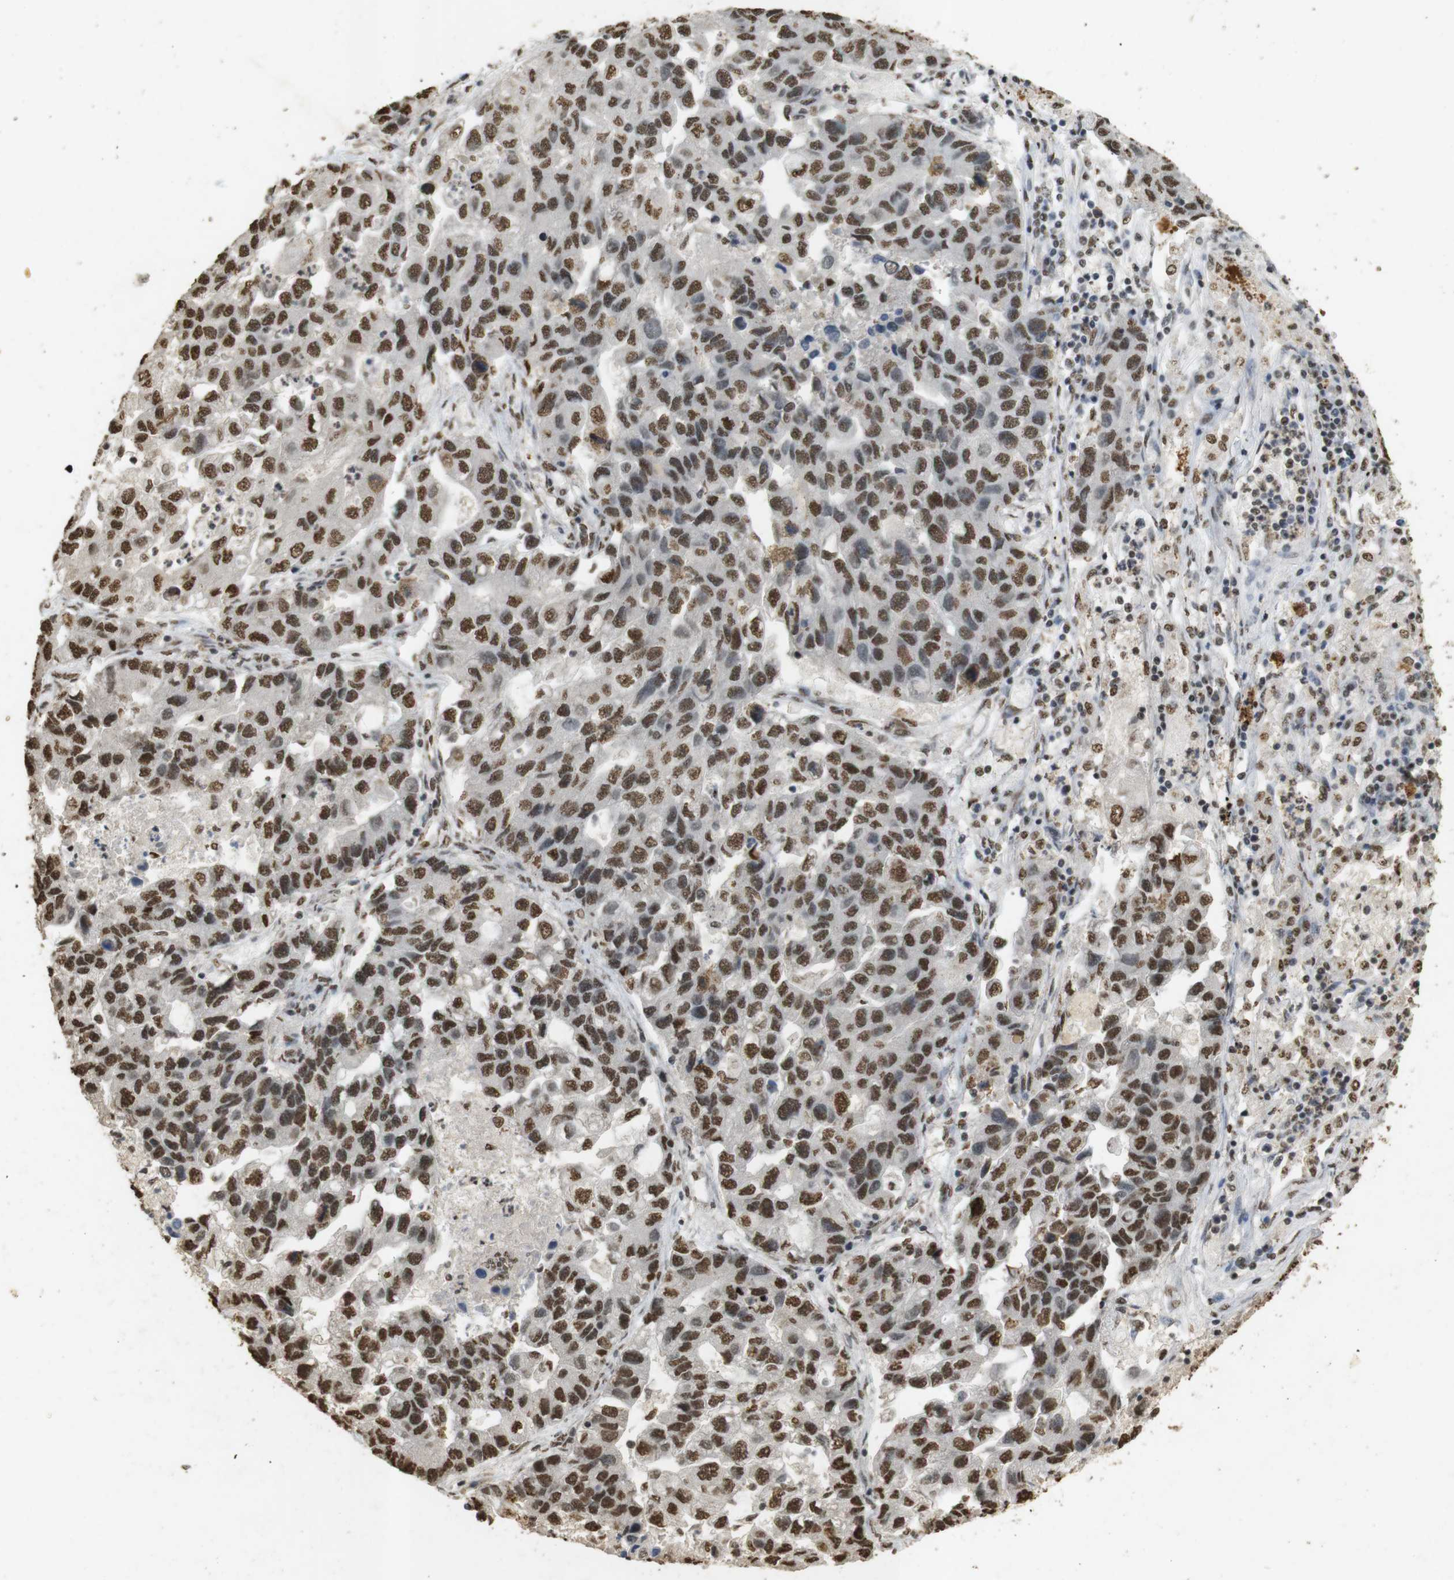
{"staining": {"intensity": "strong", "quantity": ">75%", "location": "nuclear"}, "tissue": "lung cancer", "cell_type": "Tumor cells", "image_type": "cancer", "snomed": [{"axis": "morphology", "description": "Adenocarcinoma, NOS"}, {"axis": "topography", "description": "Lung"}], "caption": "Strong nuclear expression for a protein is appreciated in approximately >75% of tumor cells of lung cancer (adenocarcinoma) using immunohistochemistry (IHC).", "gene": "GATA4", "patient": {"sex": "female", "age": 51}}